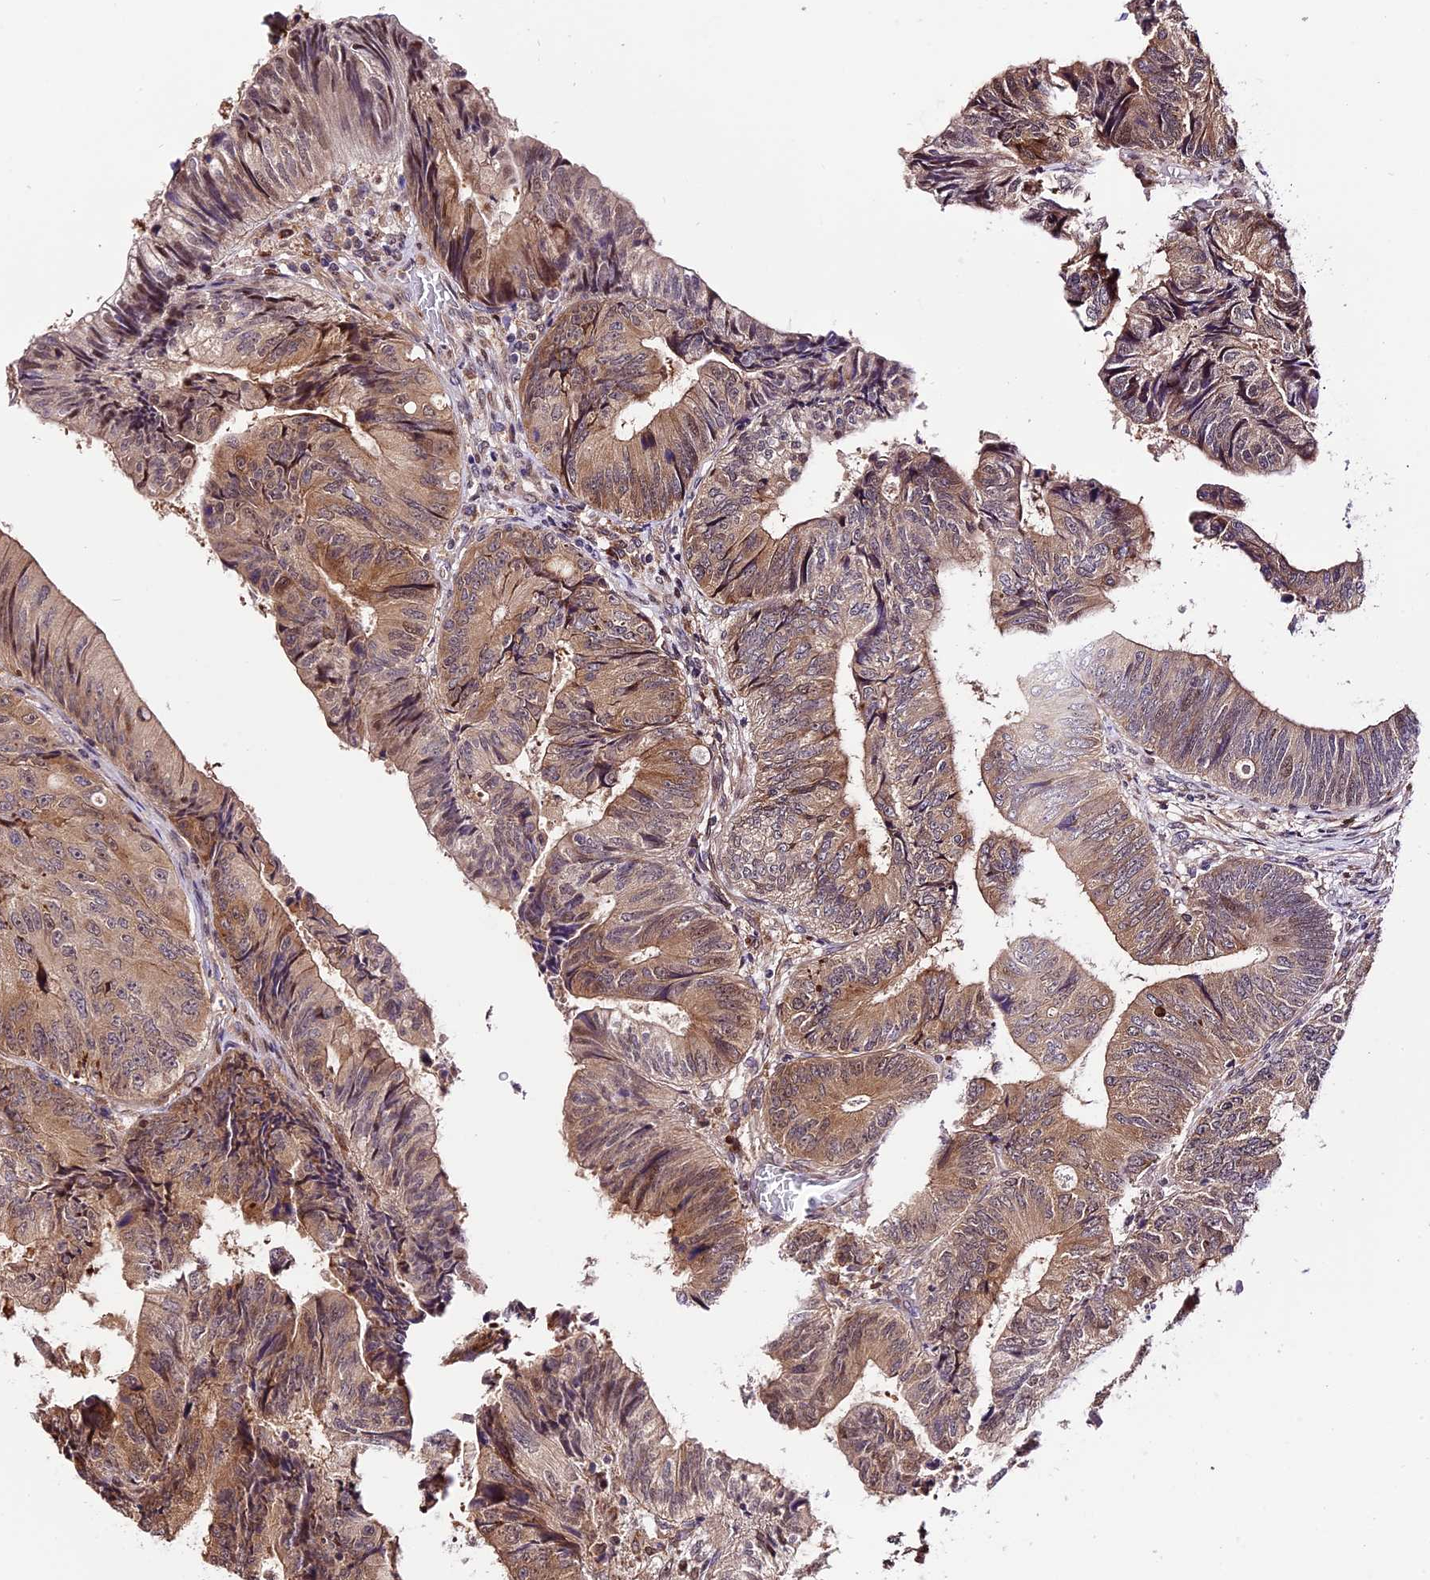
{"staining": {"intensity": "moderate", "quantity": ">75%", "location": "cytoplasmic/membranous,nuclear"}, "tissue": "colorectal cancer", "cell_type": "Tumor cells", "image_type": "cancer", "snomed": [{"axis": "morphology", "description": "Adenocarcinoma, NOS"}, {"axis": "topography", "description": "Colon"}], "caption": "Colorectal cancer tissue shows moderate cytoplasmic/membranous and nuclear expression in about >75% of tumor cells", "gene": "HERPUD1", "patient": {"sex": "female", "age": 67}}